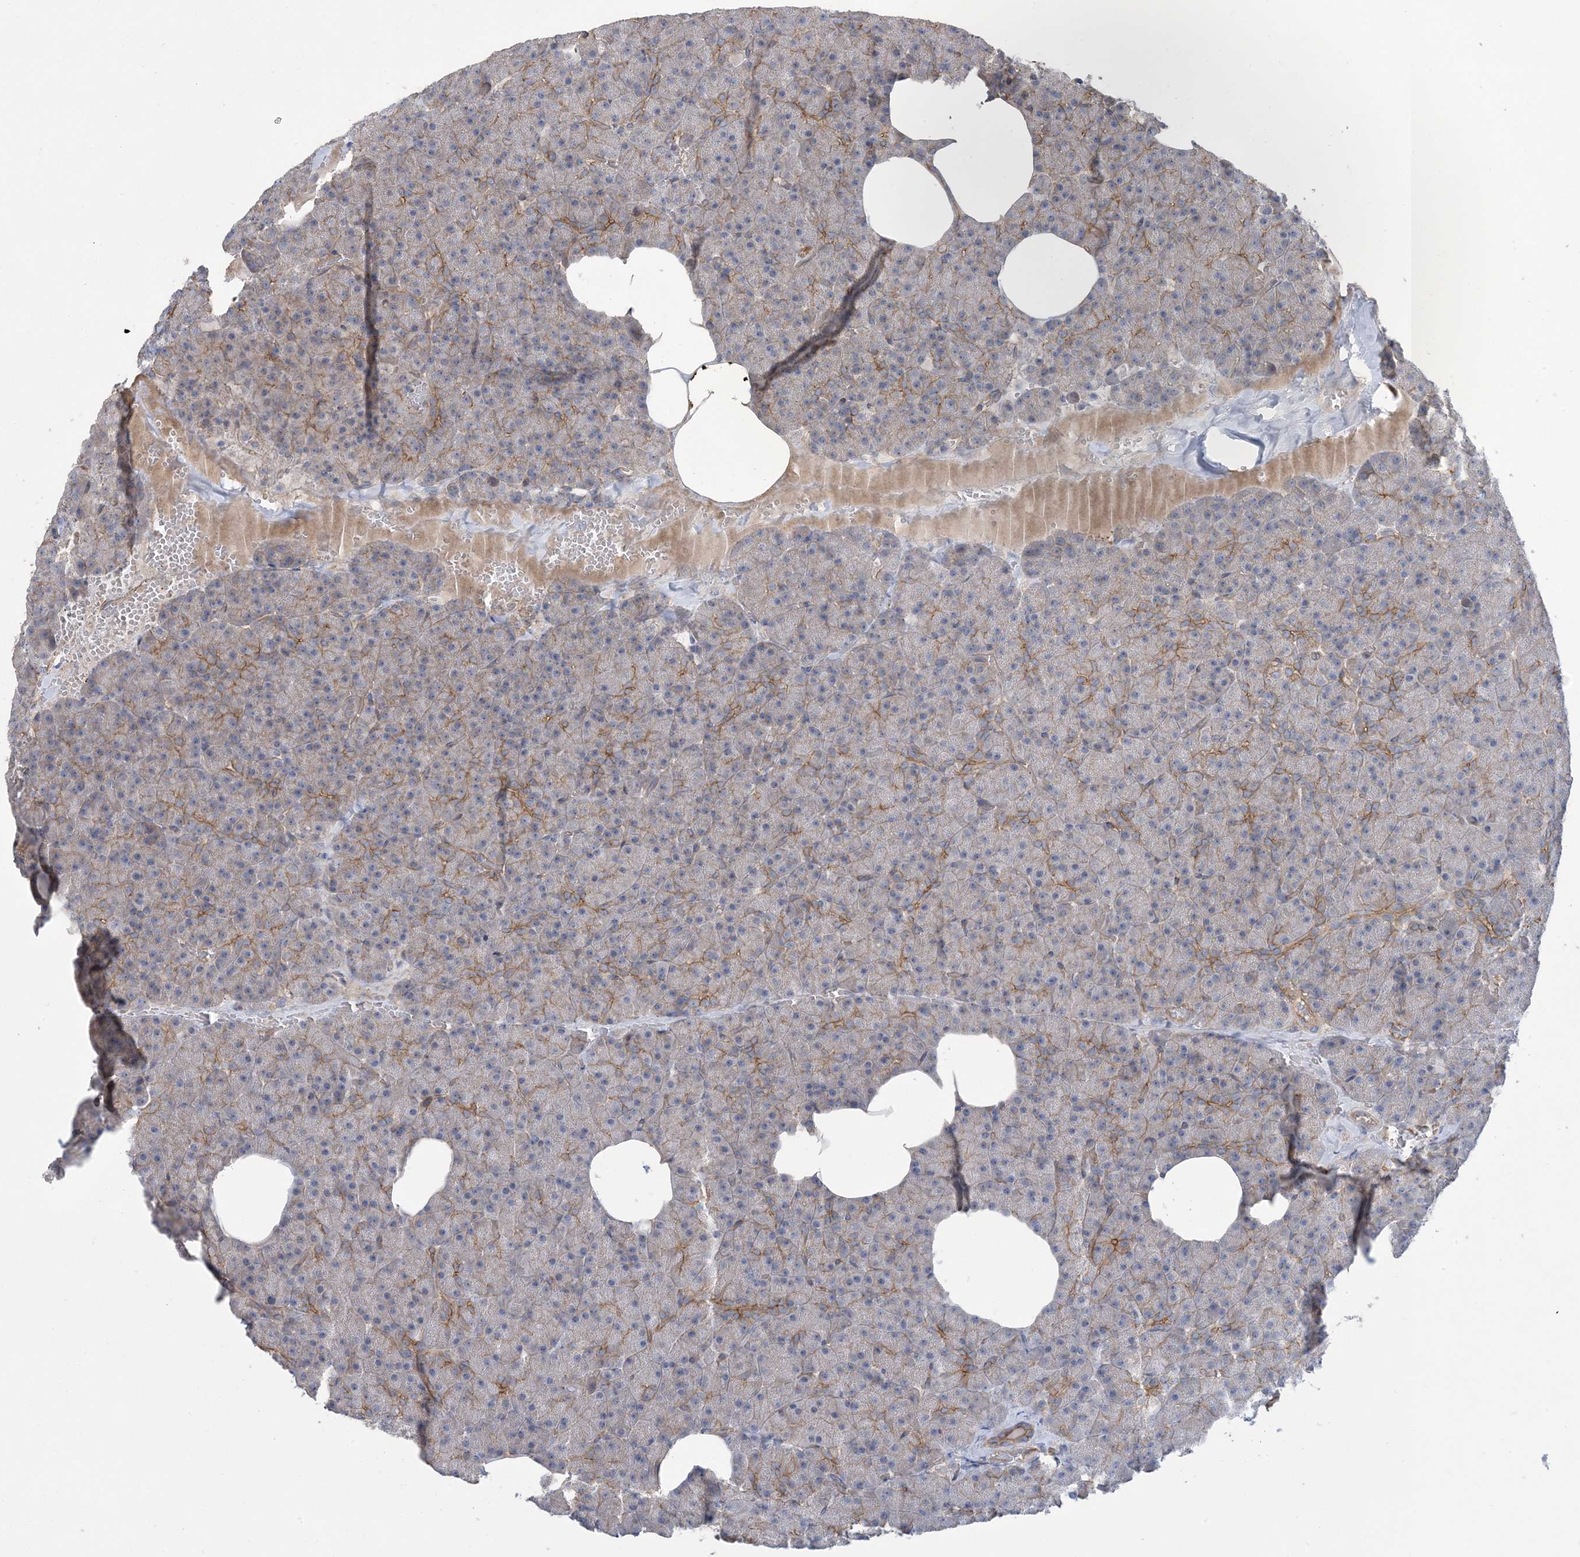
{"staining": {"intensity": "moderate", "quantity": "25%-75%", "location": "cytoplasmic/membranous"}, "tissue": "pancreas", "cell_type": "Exocrine glandular cells", "image_type": "normal", "snomed": [{"axis": "morphology", "description": "Normal tissue, NOS"}, {"axis": "morphology", "description": "Carcinoid, malignant, NOS"}, {"axis": "topography", "description": "Pancreas"}], "caption": "Protein positivity by immunohistochemistry (IHC) shows moderate cytoplasmic/membranous positivity in approximately 25%-75% of exocrine glandular cells in benign pancreas.", "gene": "AOC1", "patient": {"sex": "female", "age": 35}}